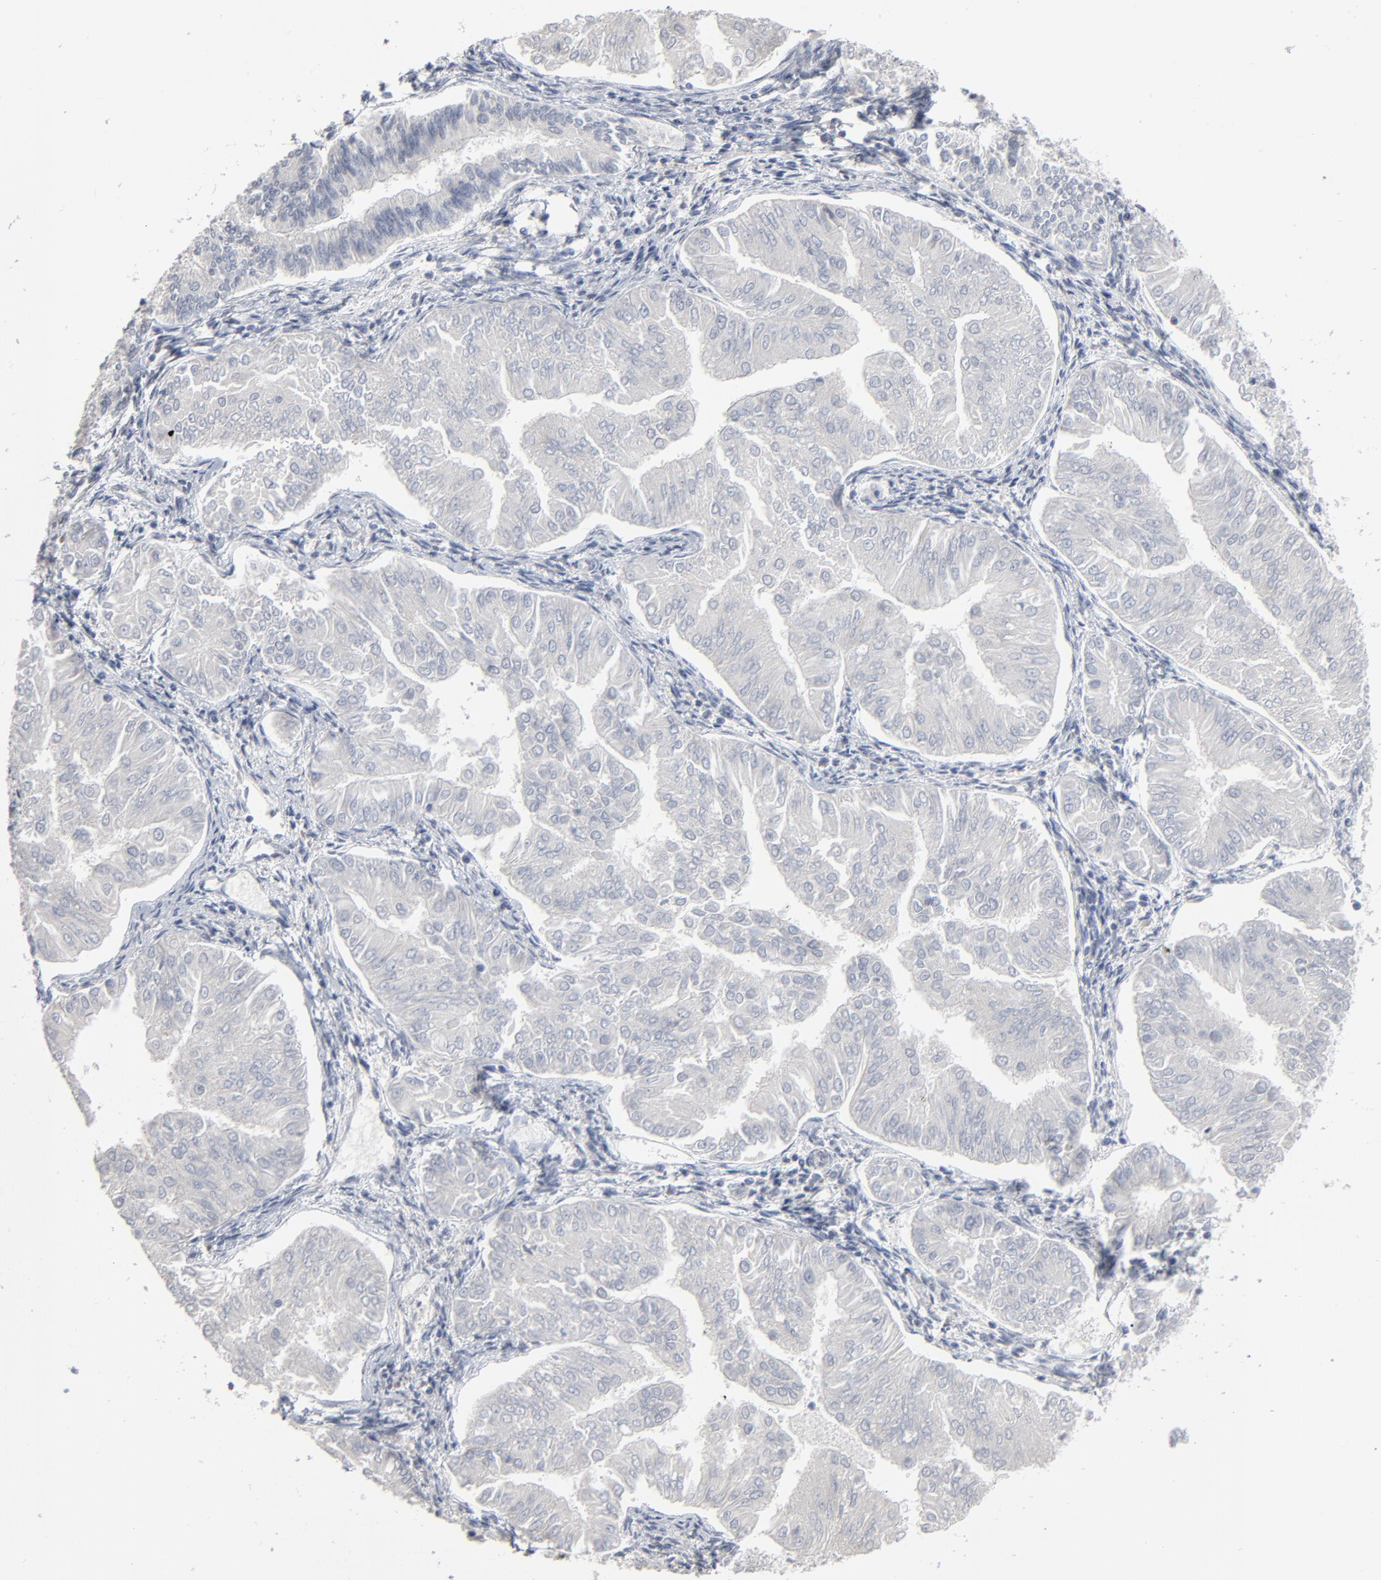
{"staining": {"intensity": "negative", "quantity": "none", "location": "none"}, "tissue": "endometrial cancer", "cell_type": "Tumor cells", "image_type": "cancer", "snomed": [{"axis": "morphology", "description": "Adenocarcinoma, NOS"}, {"axis": "topography", "description": "Endometrium"}], "caption": "A histopathology image of endometrial cancer (adenocarcinoma) stained for a protein exhibits no brown staining in tumor cells.", "gene": "ATF7", "patient": {"sex": "female", "age": 53}}